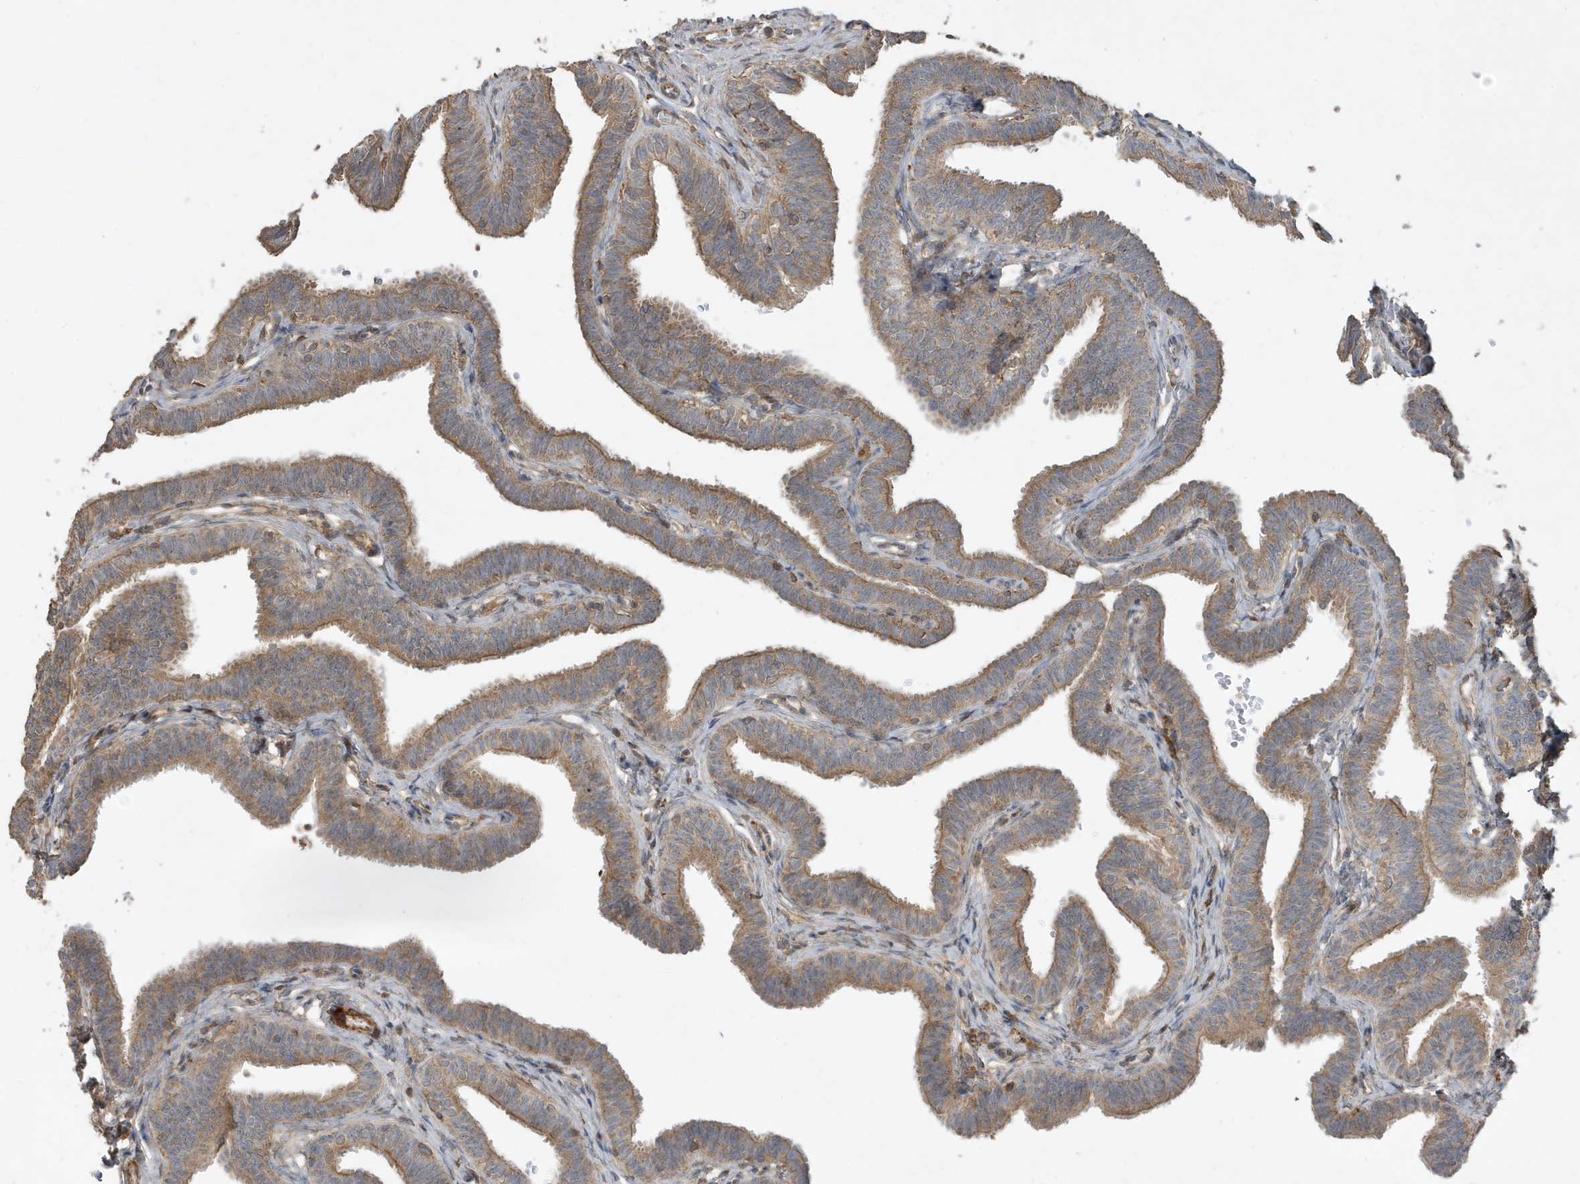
{"staining": {"intensity": "moderate", "quantity": ">75%", "location": "cytoplasmic/membranous"}, "tissue": "fallopian tube", "cell_type": "Glandular cells", "image_type": "normal", "snomed": [{"axis": "morphology", "description": "Normal tissue, NOS"}, {"axis": "topography", "description": "Fallopian tube"}, {"axis": "topography", "description": "Ovary"}], "caption": "Moderate cytoplasmic/membranous positivity for a protein is present in approximately >75% of glandular cells of unremarkable fallopian tube using IHC.", "gene": "PRRT3", "patient": {"sex": "female", "age": 23}}